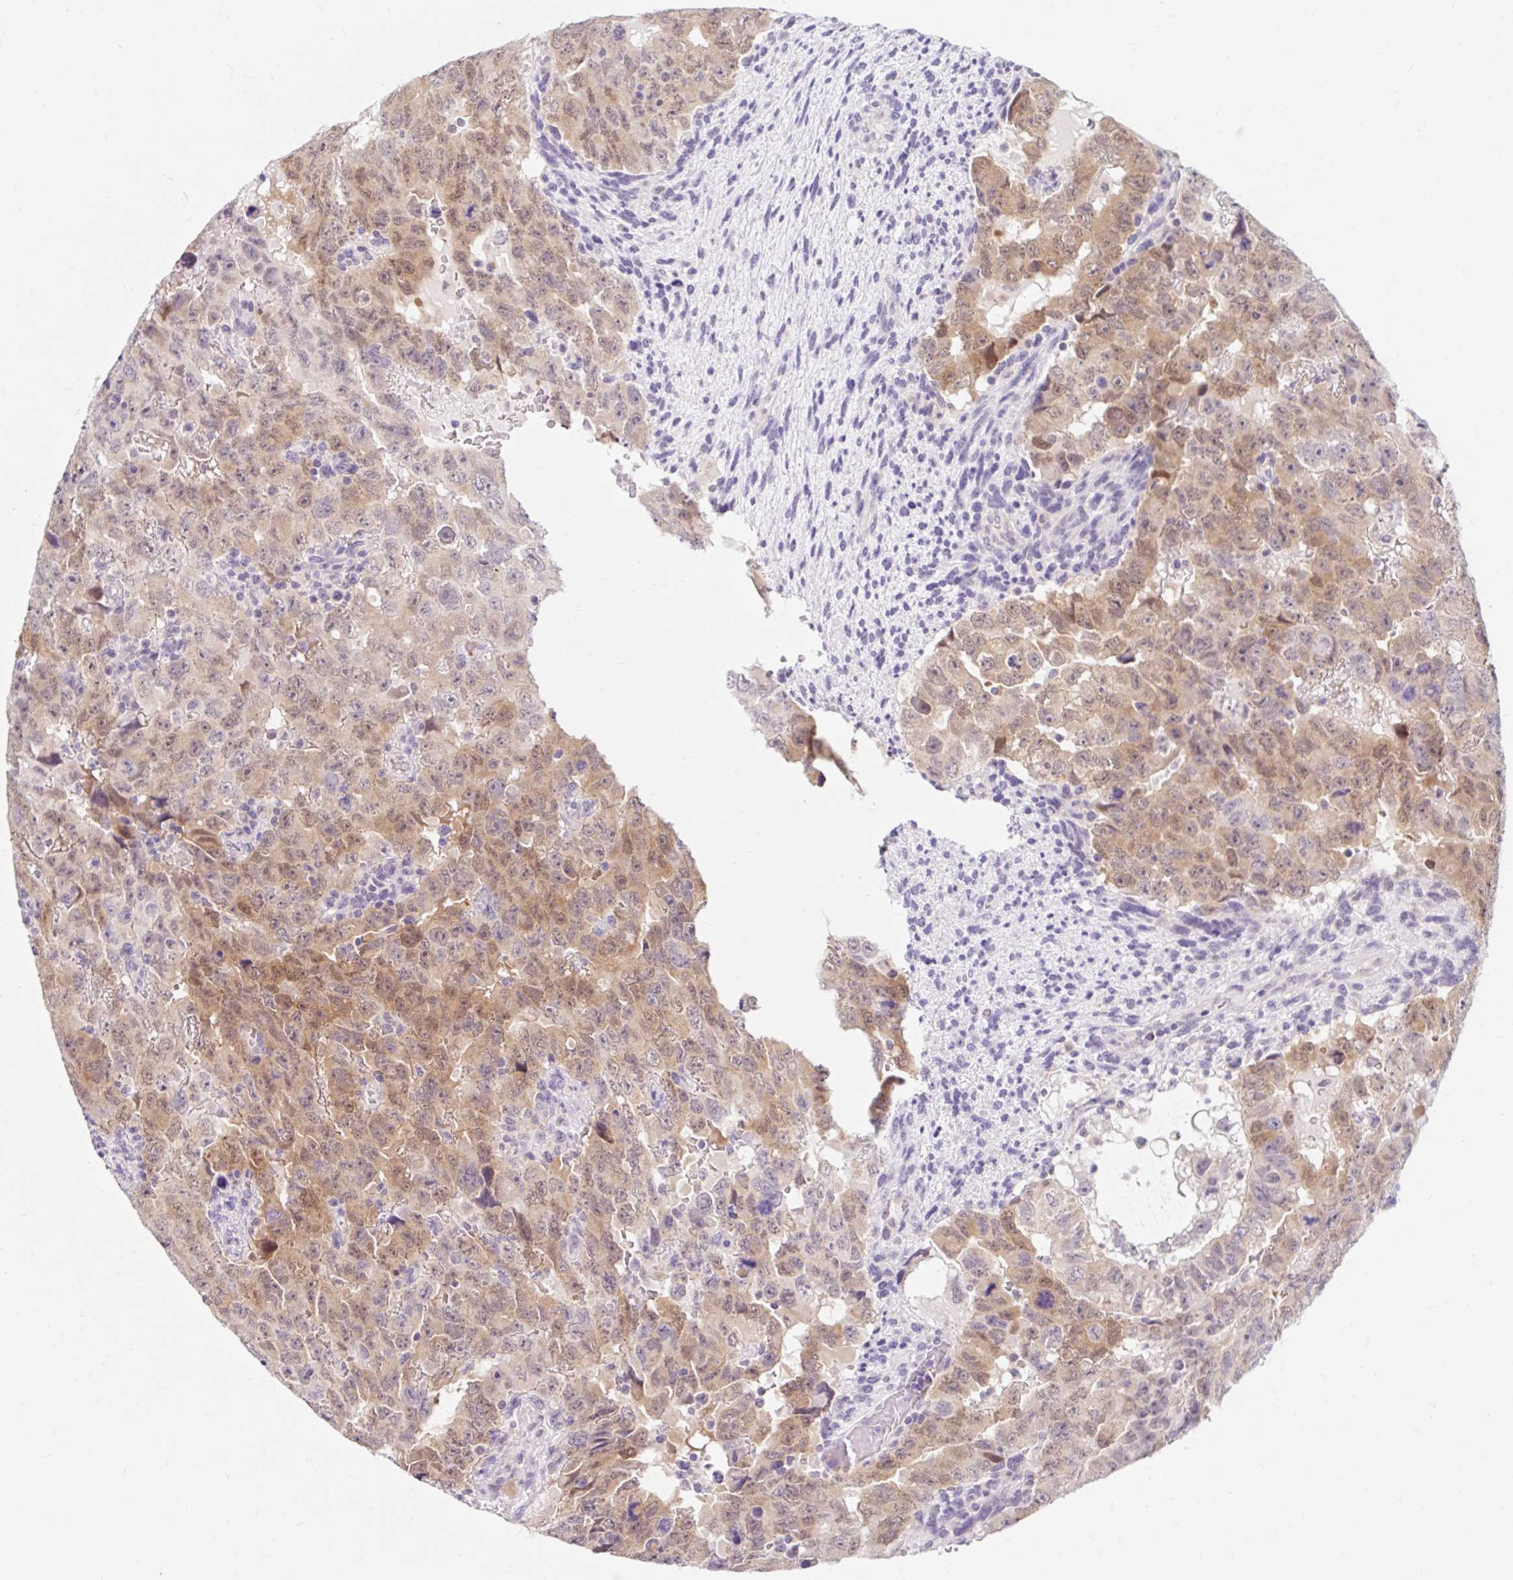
{"staining": {"intensity": "moderate", "quantity": ">75%", "location": "cytoplasmic/membranous"}, "tissue": "testis cancer", "cell_type": "Tumor cells", "image_type": "cancer", "snomed": [{"axis": "morphology", "description": "Carcinoma, Embryonal, NOS"}, {"axis": "topography", "description": "Testis"}], "caption": "This is a histology image of immunohistochemistry (IHC) staining of testis cancer (embryonal carcinoma), which shows moderate expression in the cytoplasmic/membranous of tumor cells.", "gene": "ITPK1", "patient": {"sex": "male", "age": 24}}